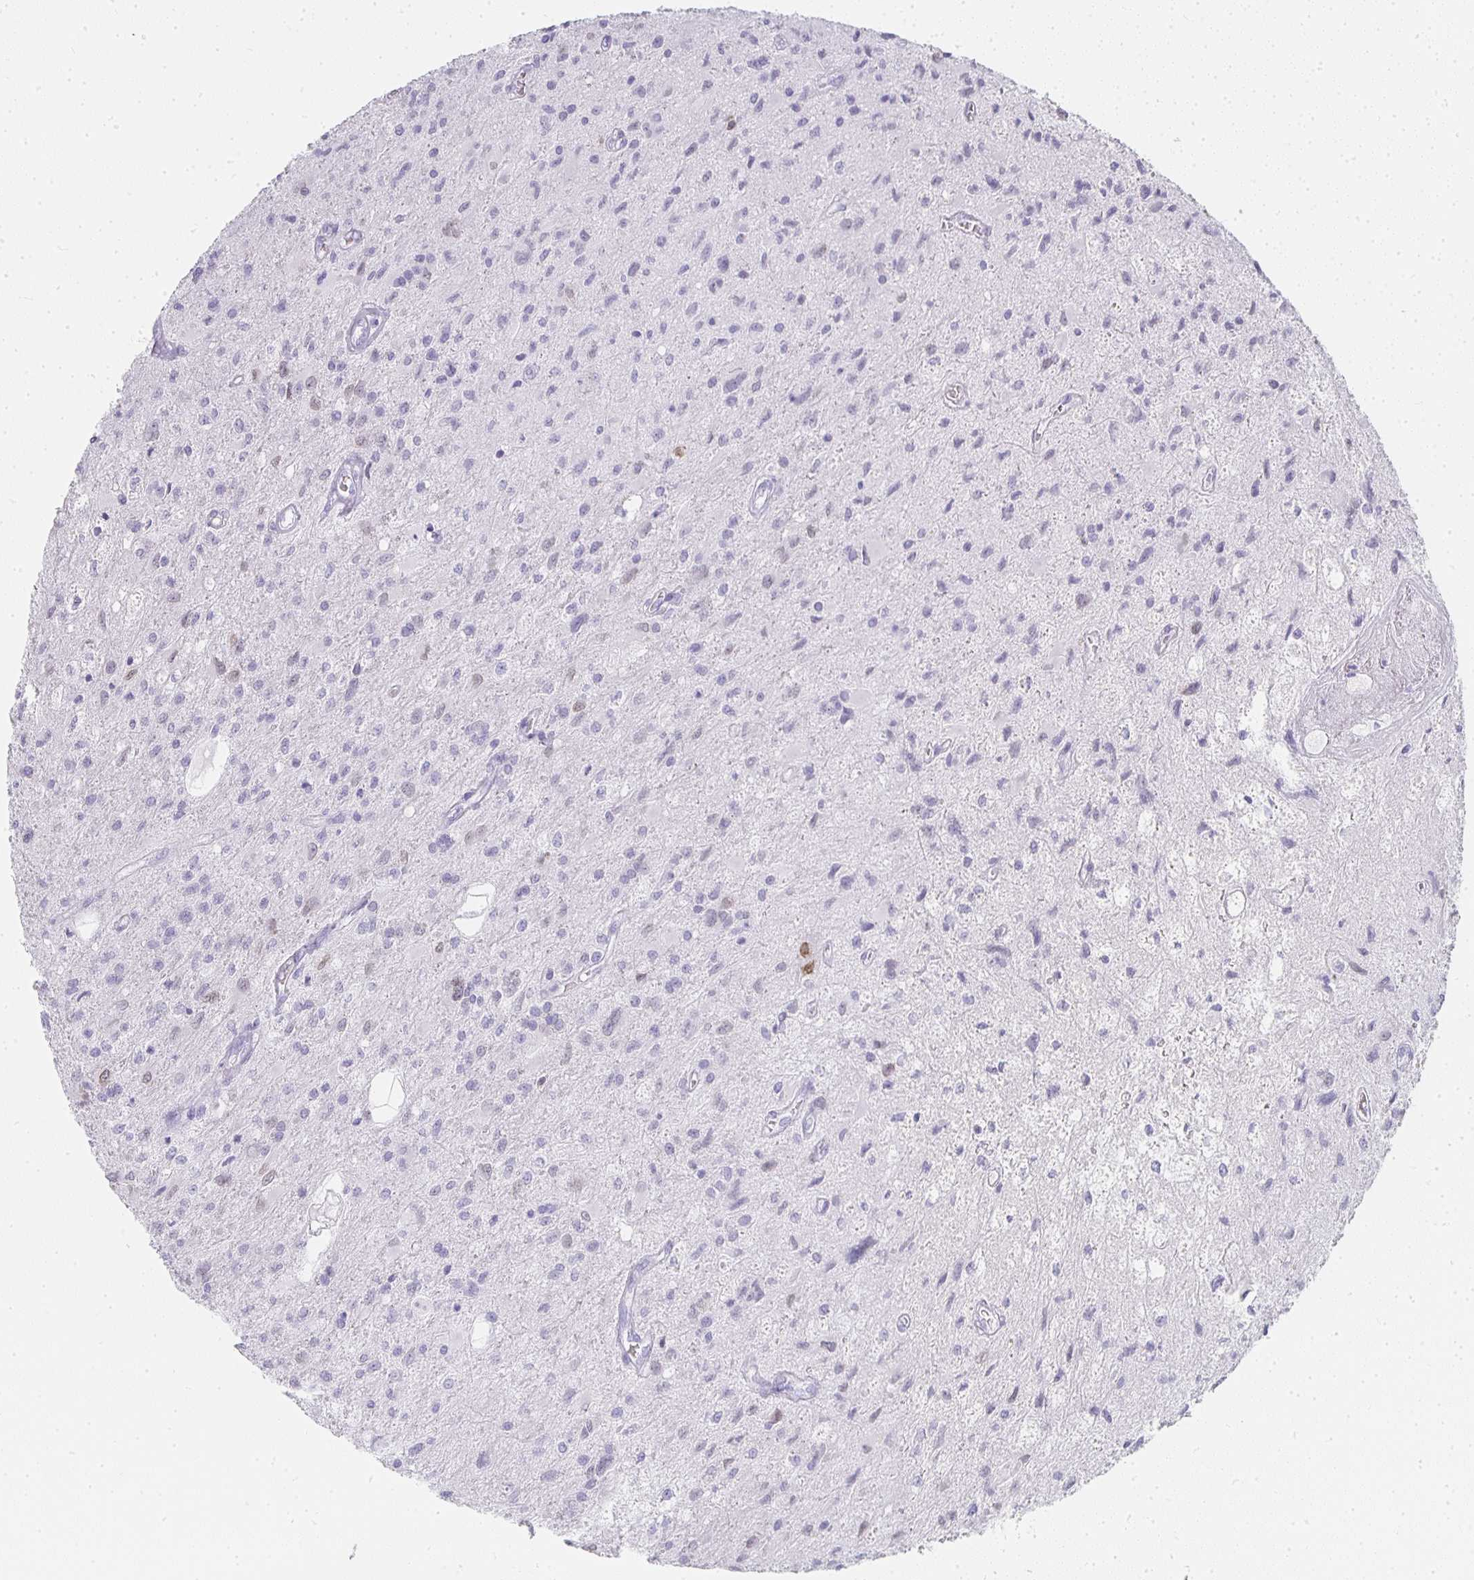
{"staining": {"intensity": "negative", "quantity": "none", "location": "none"}, "tissue": "glioma", "cell_type": "Tumor cells", "image_type": "cancer", "snomed": [{"axis": "morphology", "description": "Glioma, malignant, High grade"}, {"axis": "topography", "description": "Brain"}], "caption": "This is an IHC image of human malignant glioma (high-grade). There is no positivity in tumor cells.", "gene": "TPSD1", "patient": {"sex": "female", "age": 70}}